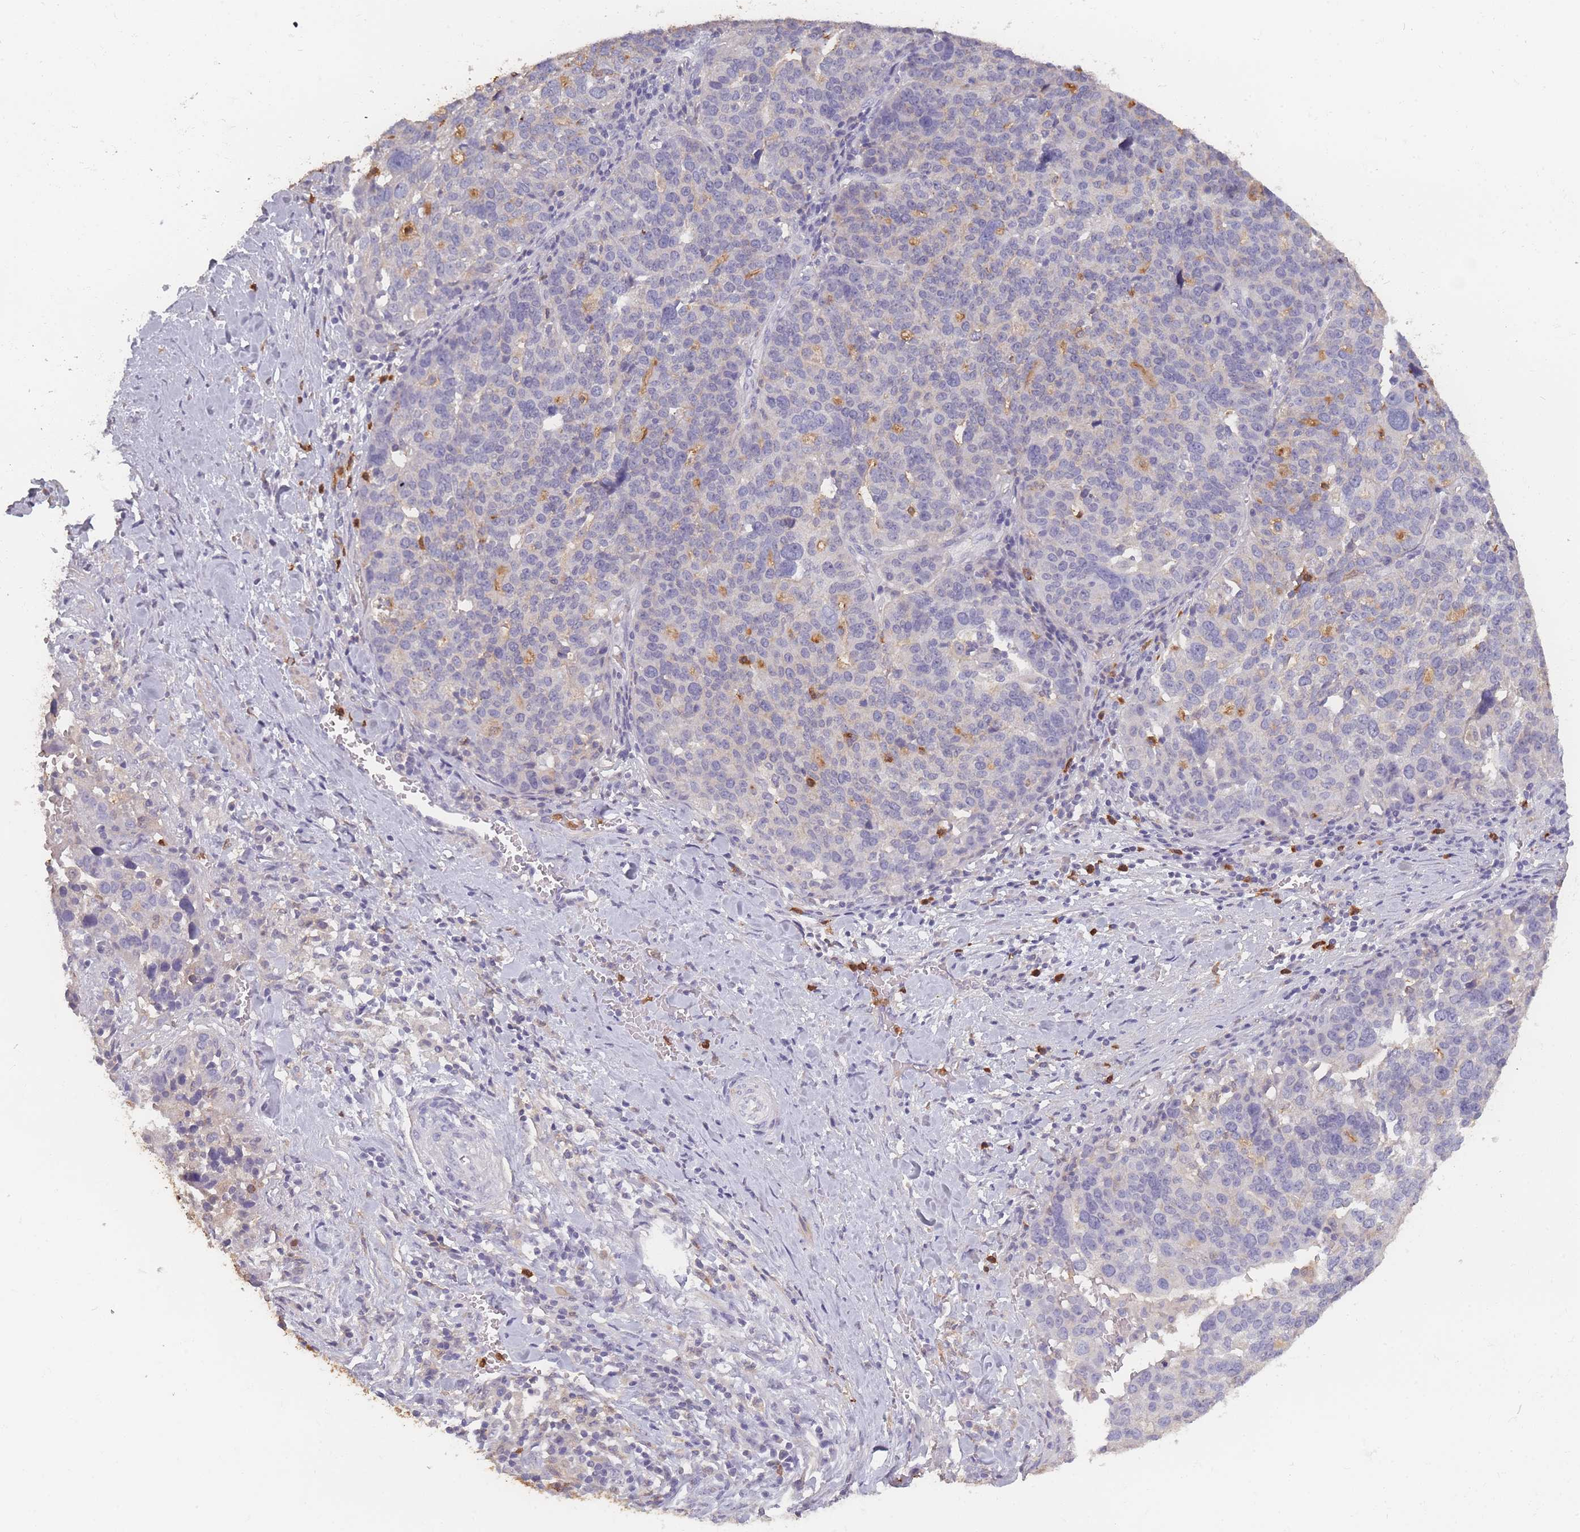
{"staining": {"intensity": "negative", "quantity": "none", "location": "none"}, "tissue": "ovarian cancer", "cell_type": "Tumor cells", "image_type": "cancer", "snomed": [{"axis": "morphology", "description": "Cystadenocarcinoma, serous, NOS"}, {"axis": "topography", "description": "Ovary"}], "caption": "This is an immunohistochemistry (IHC) image of ovarian cancer (serous cystadenocarcinoma). There is no positivity in tumor cells.", "gene": "BST1", "patient": {"sex": "female", "age": 59}}